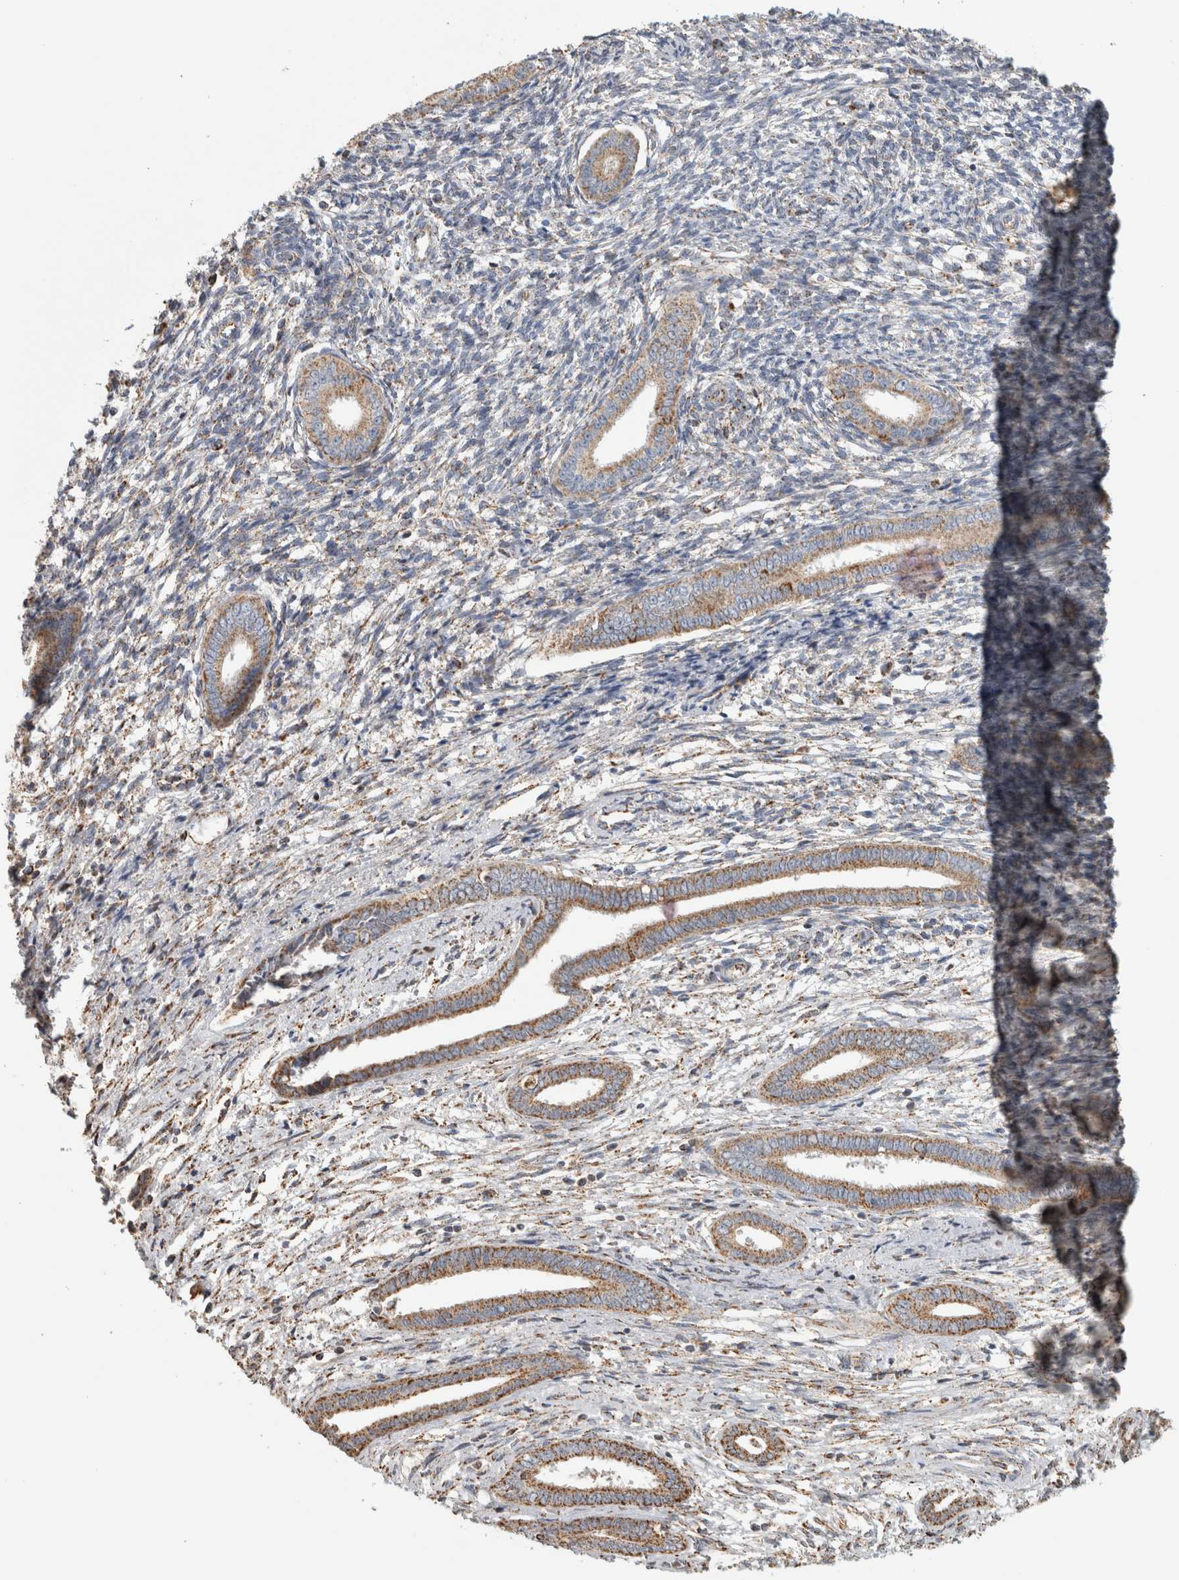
{"staining": {"intensity": "weak", "quantity": "<25%", "location": "cytoplasmic/membranous"}, "tissue": "endometrium", "cell_type": "Cells in endometrial stroma", "image_type": "normal", "snomed": [{"axis": "morphology", "description": "Normal tissue, NOS"}, {"axis": "topography", "description": "Endometrium"}], "caption": "Photomicrograph shows no protein staining in cells in endometrial stroma of normal endometrium. Brightfield microscopy of immunohistochemistry (IHC) stained with DAB (3,3'-diaminobenzidine) (brown) and hematoxylin (blue), captured at high magnification.", "gene": "ST8SIA1", "patient": {"sex": "female", "age": 56}}